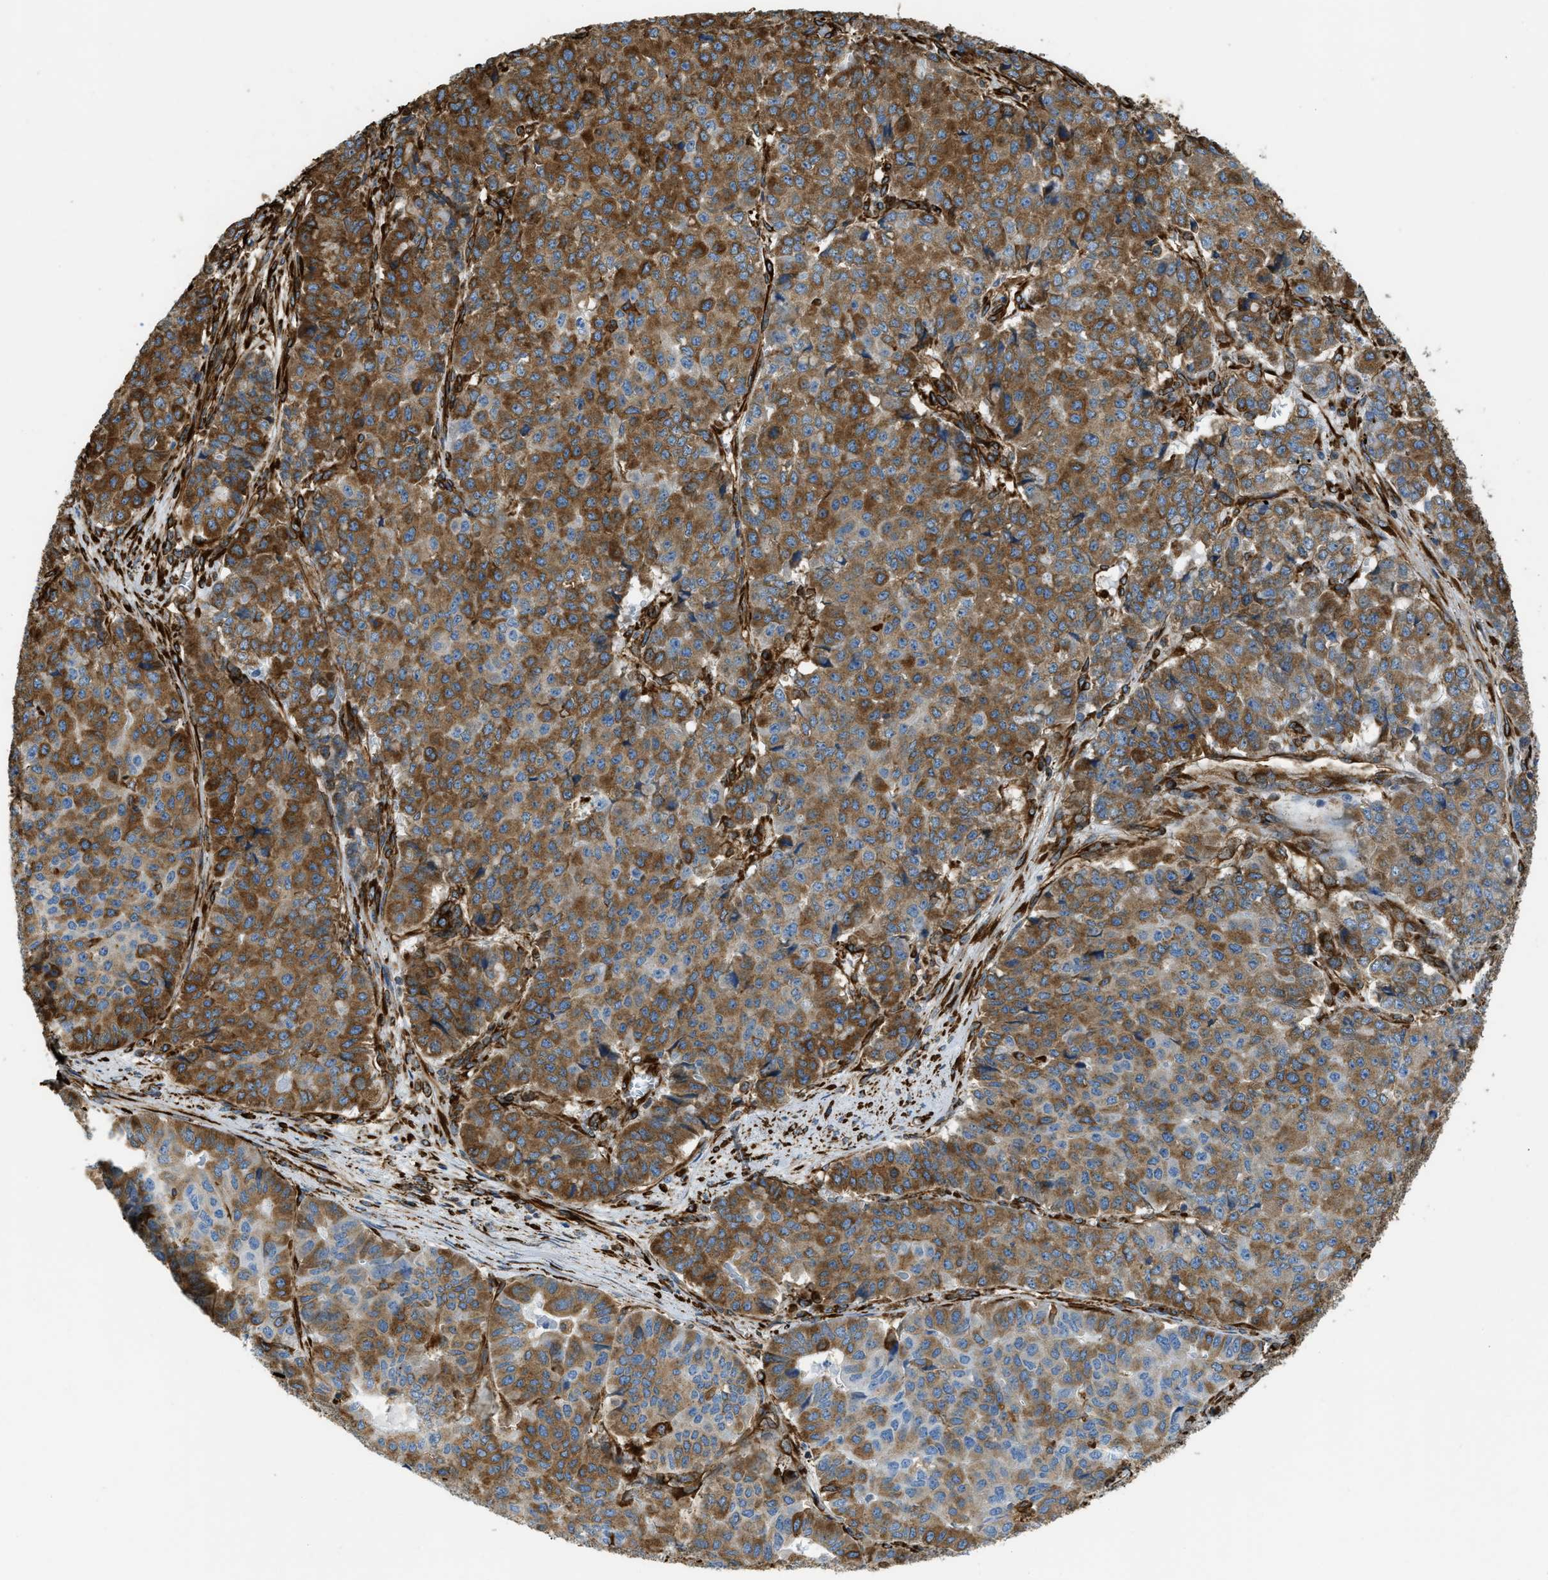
{"staining": {"intensity": "moderate", "quantity": ">75%", "location": "cytoplasmic/membranous"}, "tissue": "pancreatic cancer", "cell_type": "Tumor cells", "image_type": "cancer", "snomed": [{"axis": "morphology", "description": "Adenocarcinoma, NOS"}, {"axis": "topography", "description": "Pancreas"}], "caption": "The image shows immunohistochemical staining of pancreatic adenocarcinoma. There is moderate cytoplasmic/membranous expression is present in approximately >75% of tumor cells.", "gene": "BEX3", "patient": {"sex": "male", "age": 50}}